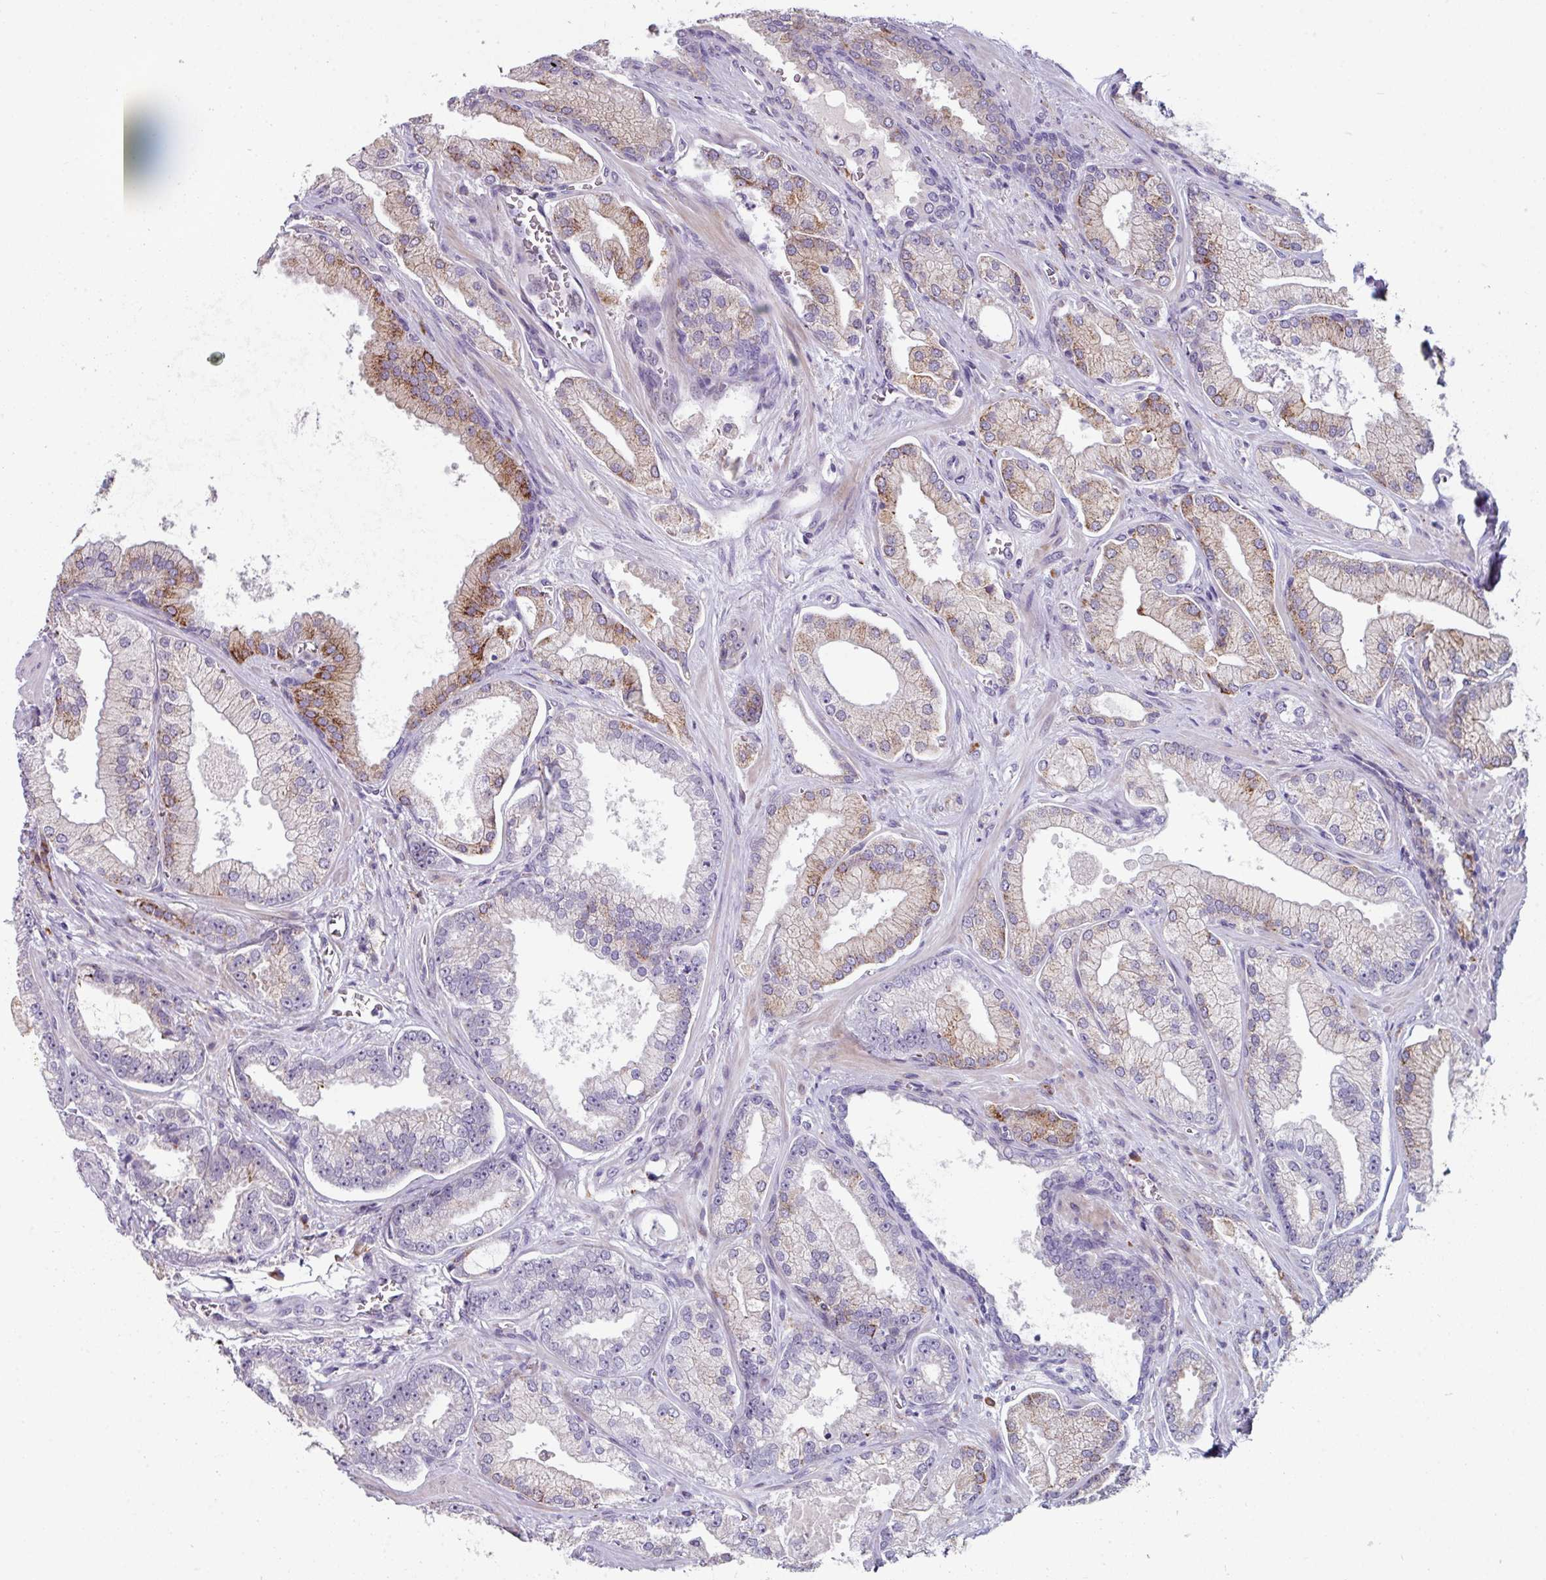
{"staining": {"intensity": "moderate", "quantity": "<25%", "location": "cytoplasmic/membranous"}, "tissue": "prostate cancer", "cell_type": "Tumor cells", "image_type": "cancer", "snomed": [{"axis": "morphology", "description": "Adenocarcinoma, High grade"}, {"axis": "topography", "description": "Prostate"}], "caption": "Immunohistochemical staining of human prostate adenocarcinoma (high-grade) demonstrates low levels of moderate cytoplasmic/membranous staining in about <25% of tumor cells. (Stains: DAB in brown, nuclei in blue, Microscopy: brightfield microscopy at high magnification).", "gene": "BMS1", "patient": {"sex": "male", "age": 68}}